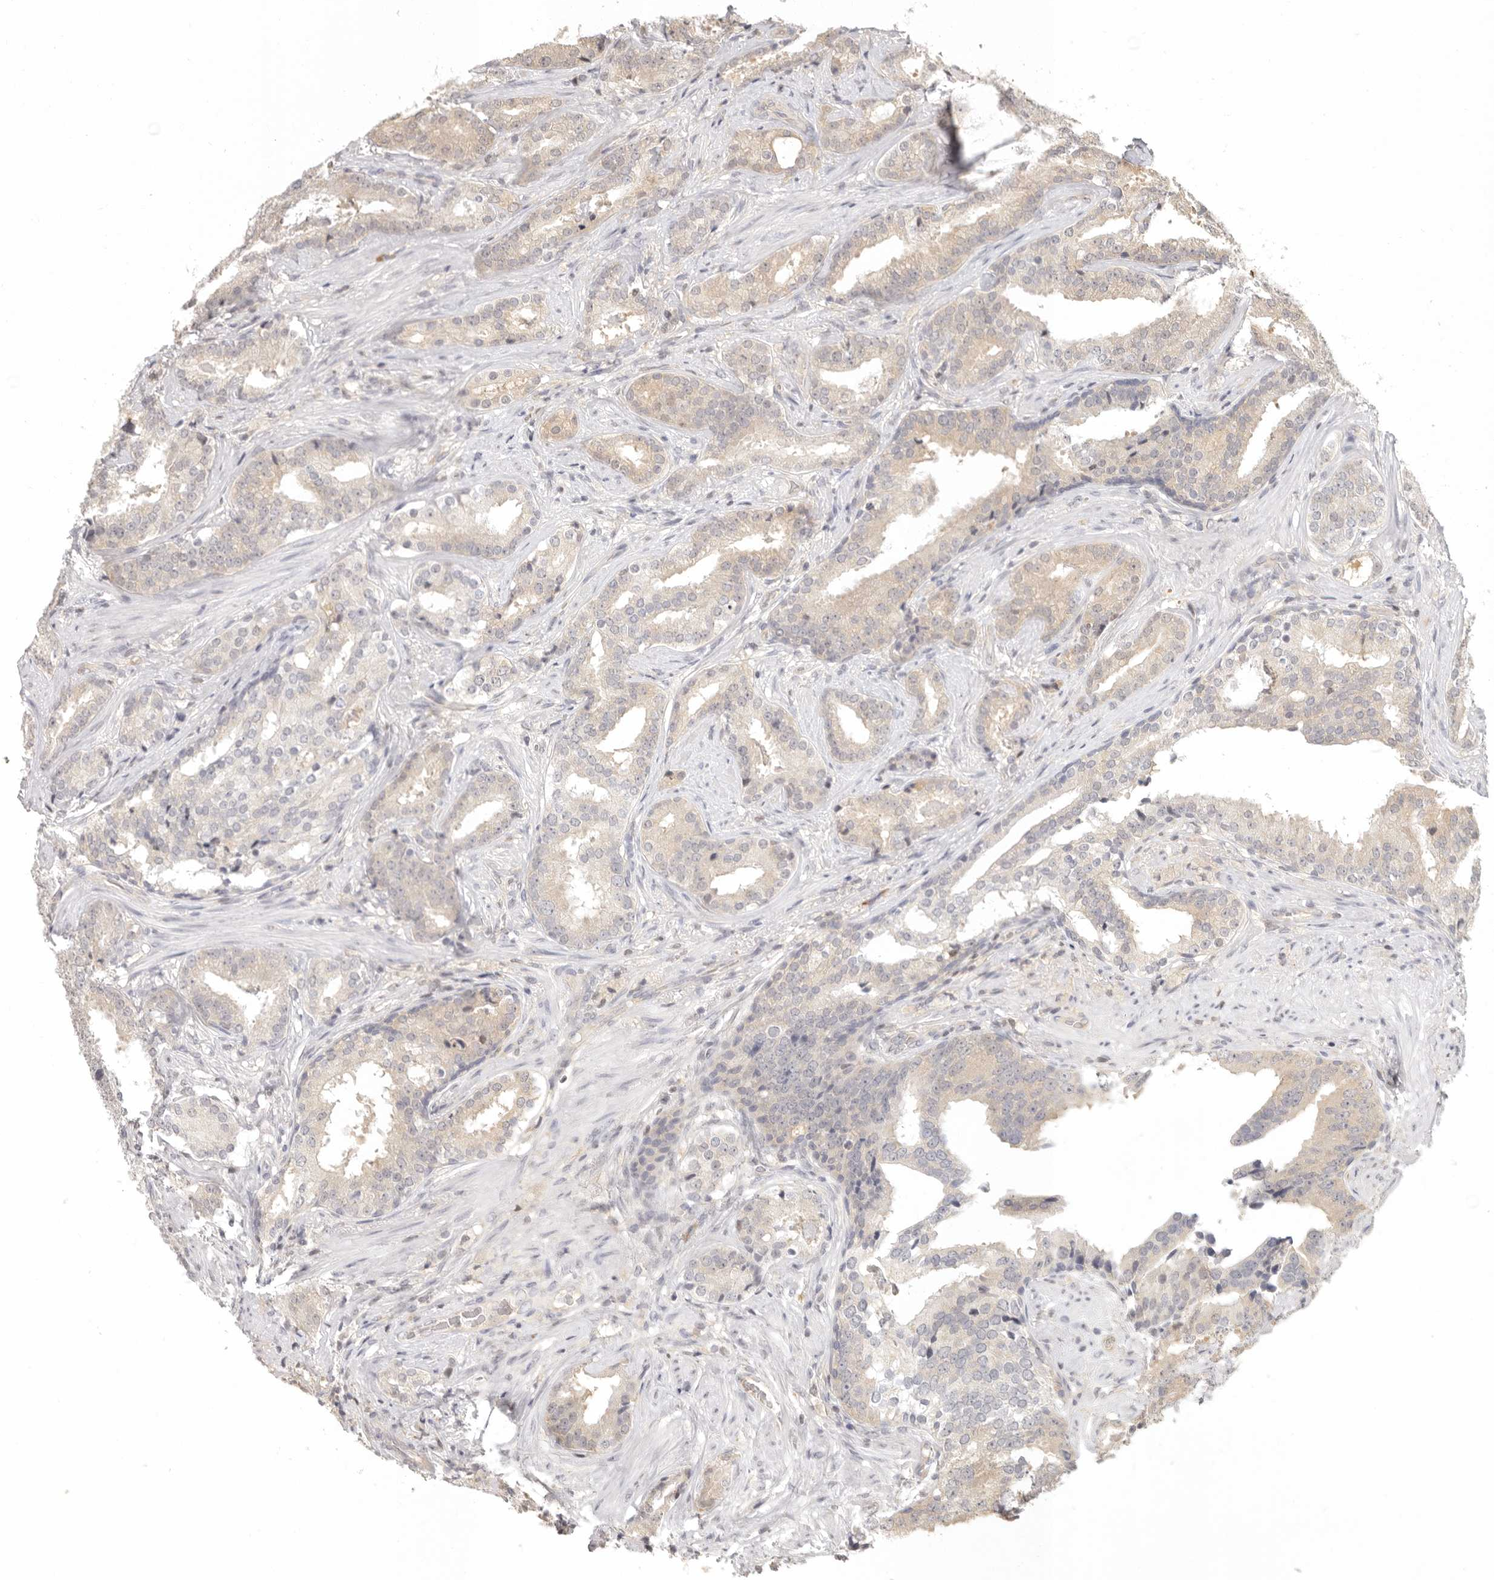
{"staining": {"intensity": "weak", "quantity": "<25%", "location": "cytoplasmic/membranous"}, "tissue": "prostate cancer", "cell_type": "Tumor cells", "image_type": "cancer", "snomed": [{"axis": "morphology", "description": "Adenocarcinoma, Low grade"}, {"axis": "topography", "description": "Prostate"}], "caption": "Photomicrograph shows no protein positivity in tumor cells of prostate cancer tissue.", "gene": "PSMA5", "patient": {"sex": "male", "age": 67}}